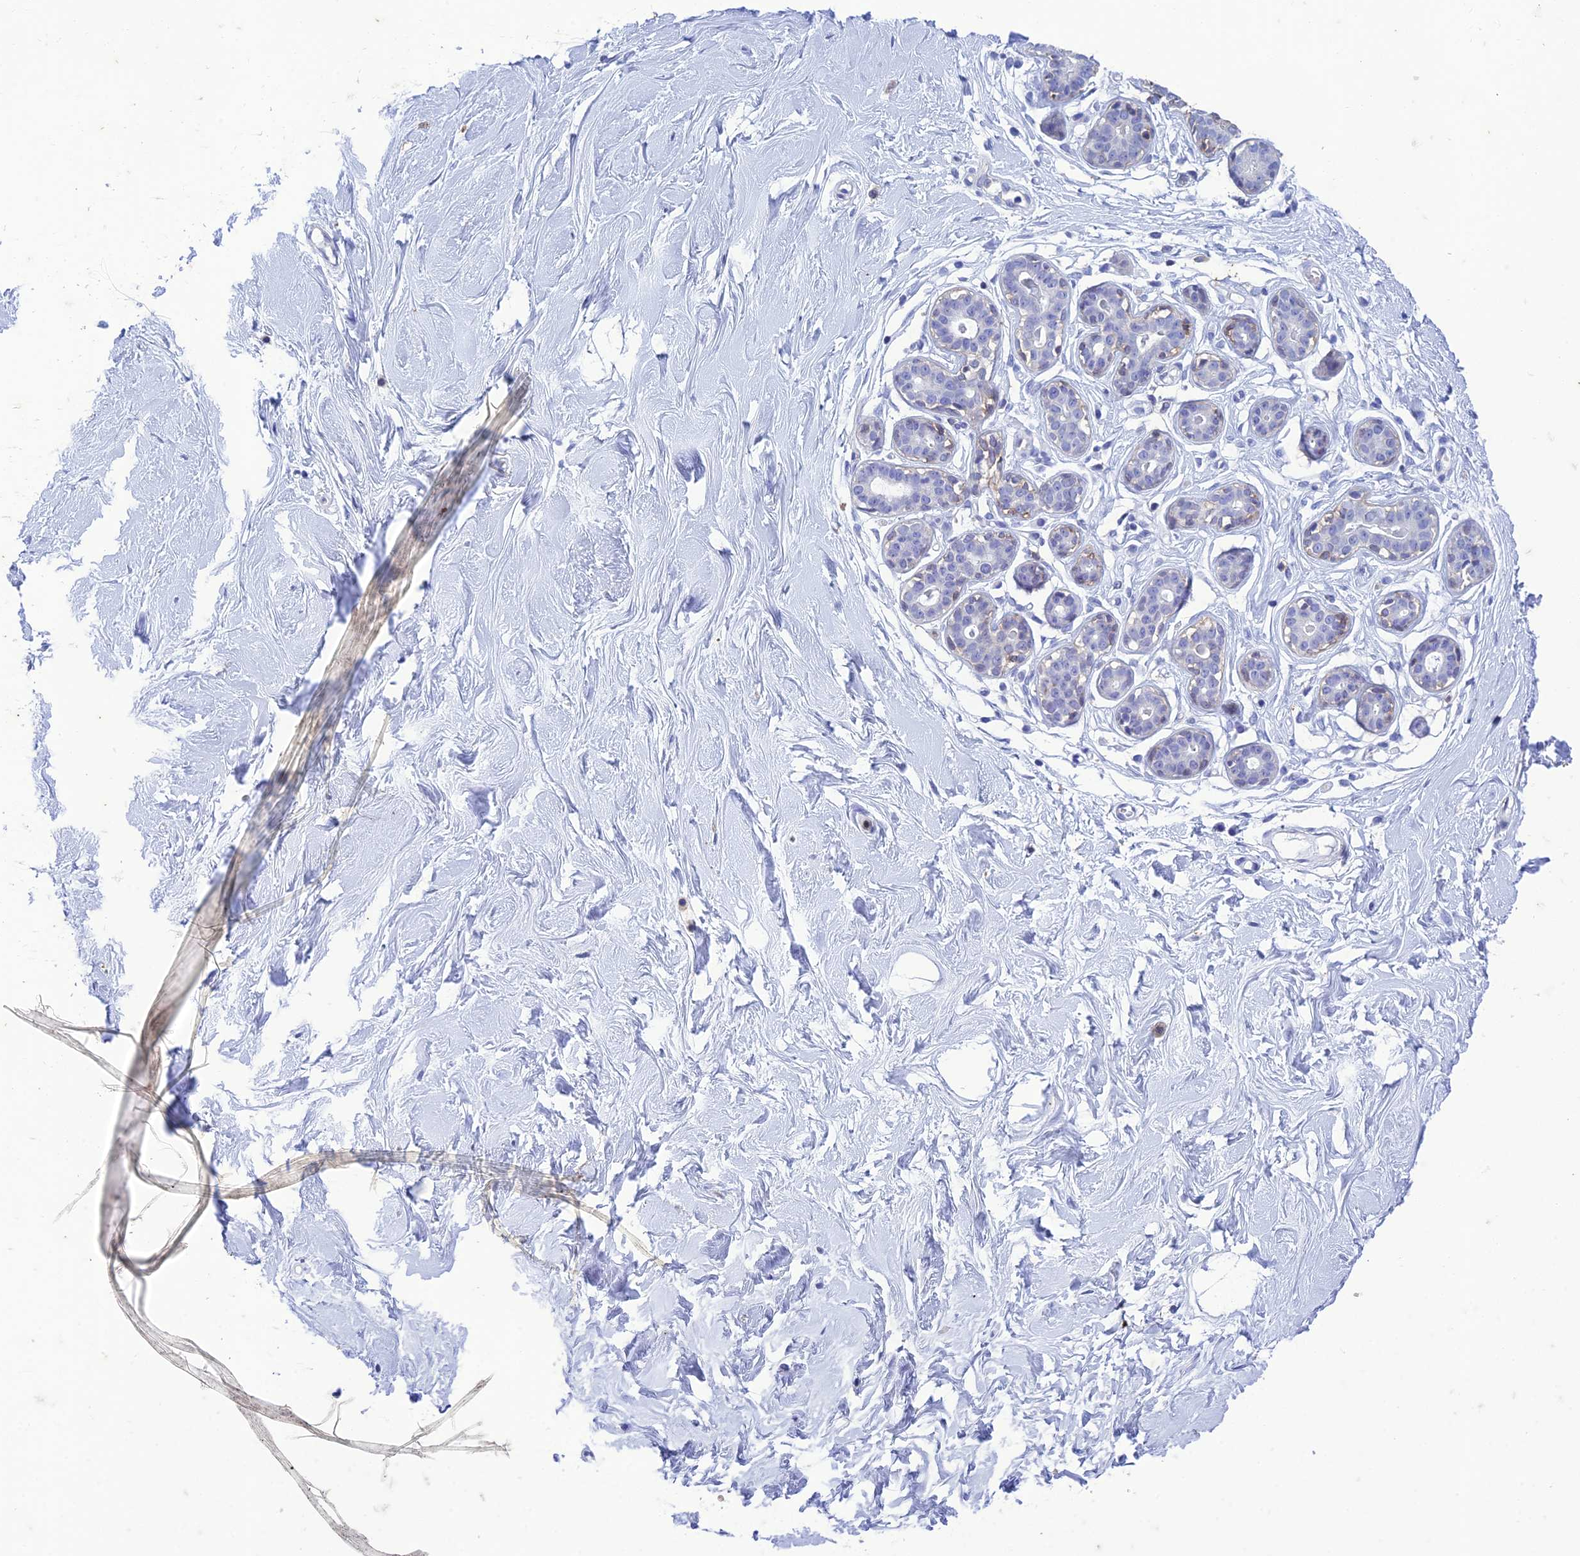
{"staining": {"intensity": "negative", "quantity": "none", "location": "none"}, "tissue": "breast", "cell_type": "Adipocytes", "image_type": "normal", "snomed": [{"axis": "morphology", "description": "Normal tissue, NOS"}, {"axis": "morphology", "description": "Adenoma, NOS"}, {"axis": "topography", "description": "Breast"}], "caption": "This is an immunohistochemistry image of normal breast. There is no expression in adipocytes.", "gene": "FGF7", "patient": {"sex": "female", "age": 23}}